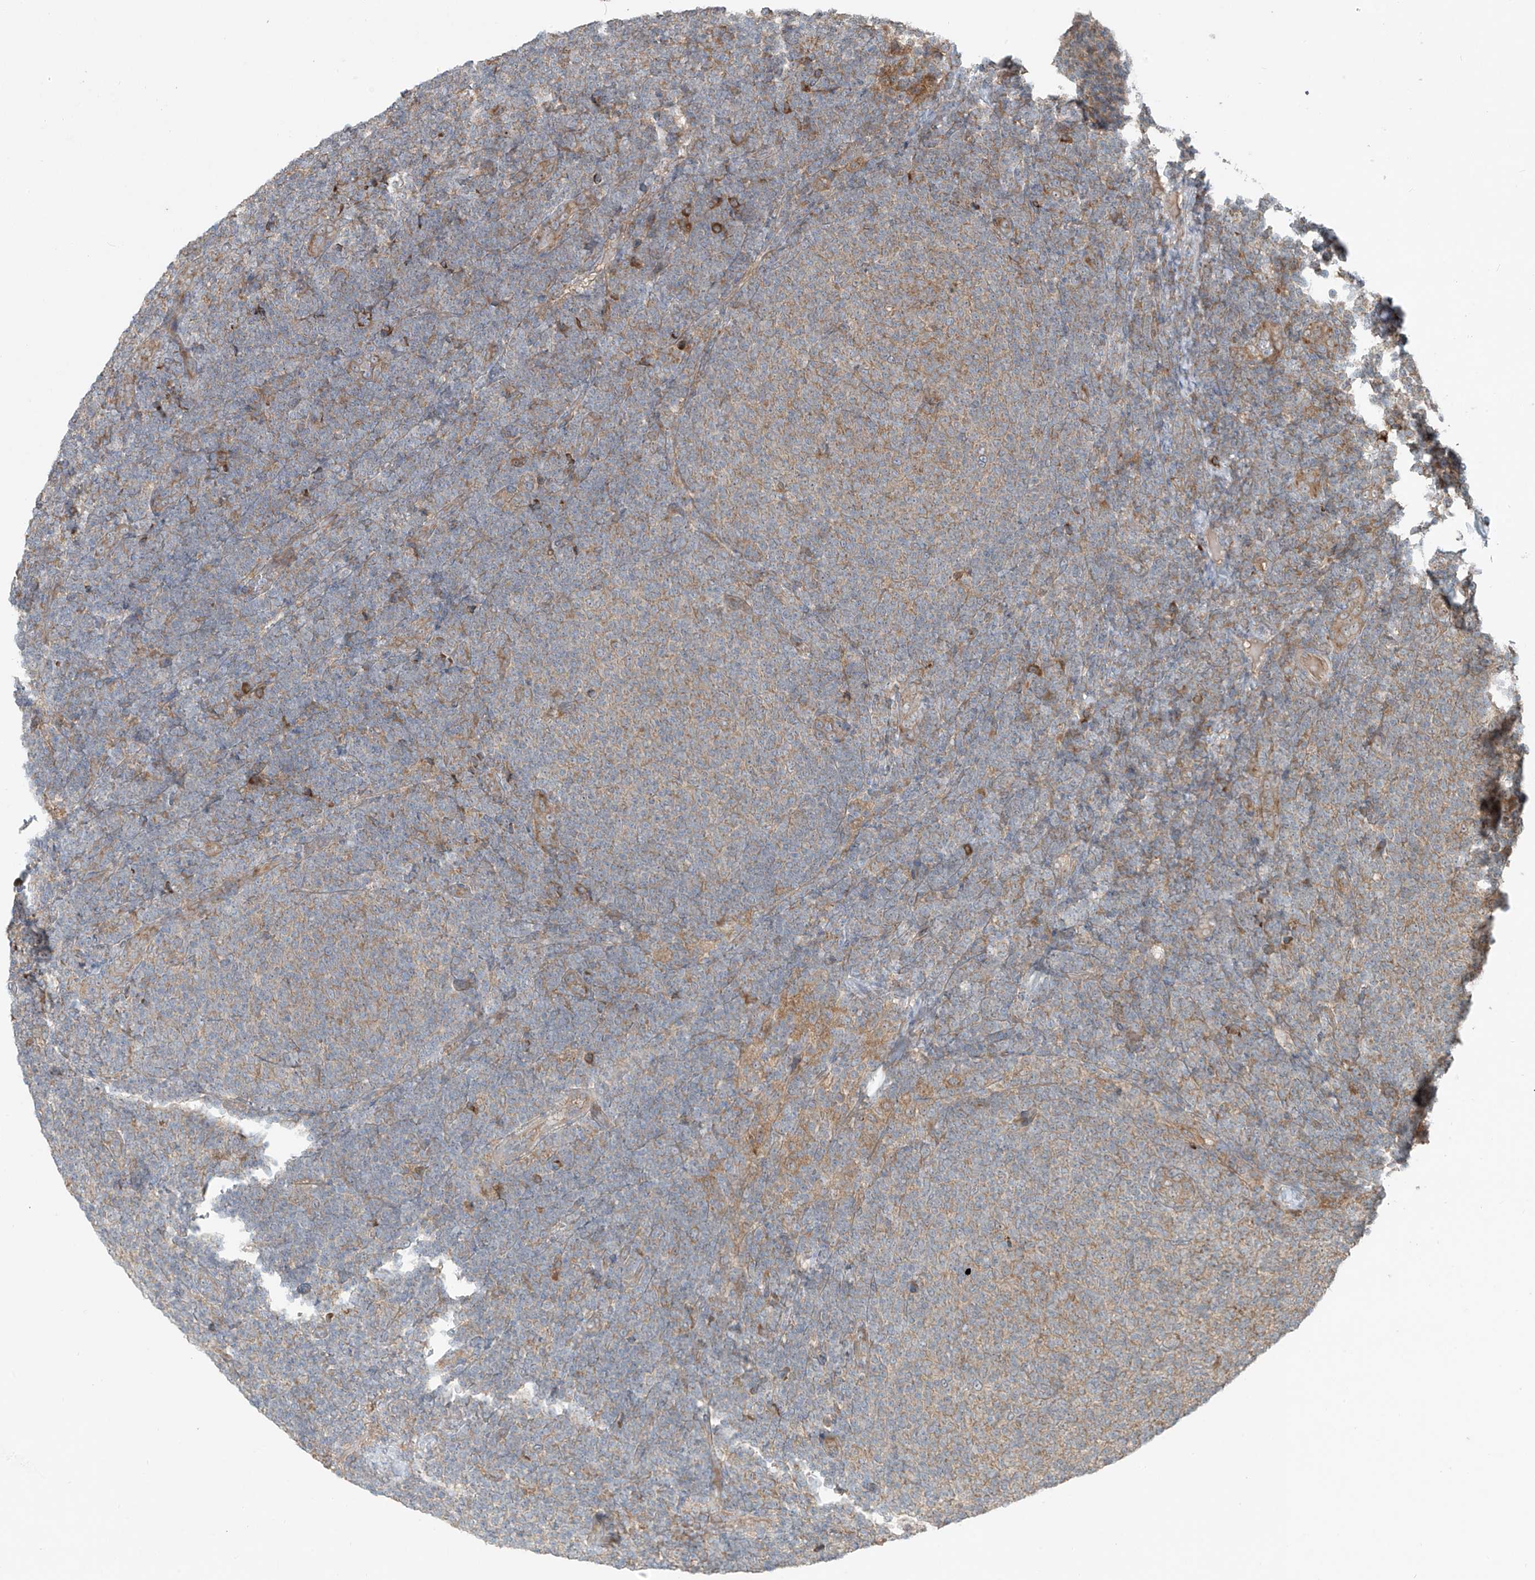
{"staining": {"intensity": "weak", "quantity": "25%-75%", "location": "cytoplasmic/membranous"}, "tissue": "lymphoma", "cell_type": "Tumor cells", "image_type": "cancer", "snomed": [{"axis": "morphology", "description": "Malignant lymphoma, non-Hodgkin's type, Low grade"}, {"axis": "topography", "description": "Lymph node"}], "caption": "Protein analysis of lymphoma tissue exhibits weak cytoplasmic/membranous positivity in about 25%-75% of tumor cells.", "gene": "KATNIP", "patient": {"sex": "male", "age": 66}}